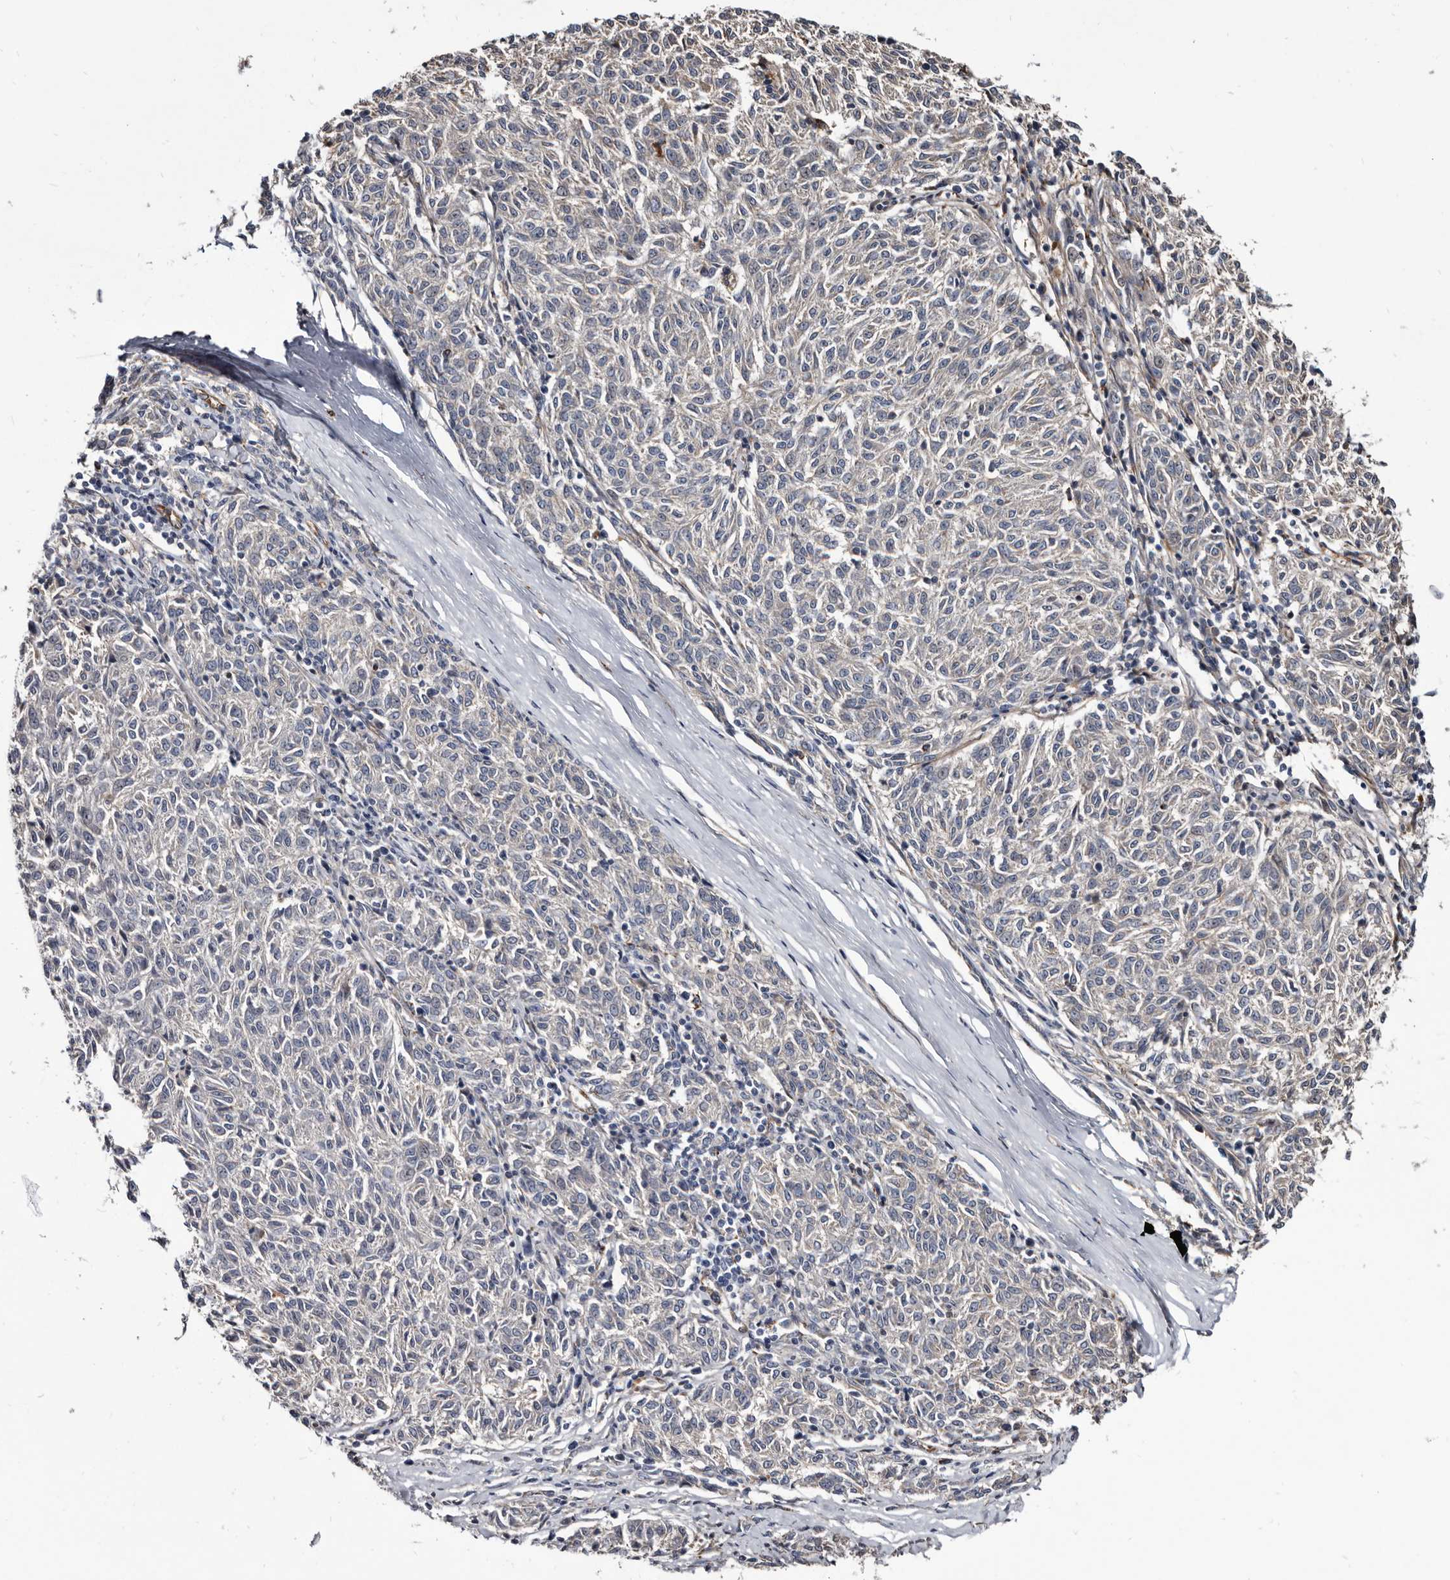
{"staining": {"intensity": "negative", "quantity": "none", "location": "none"}, "tissue": "melanoma", "cell_type": "Tumor cells", "image_type": "cancer", "snomed": [{"axis": "morphology", "description": "Malignant melanoma, NOS"}, {"axis": "topography", "description": "Skin"}], "caption": "Protein analysis of melanoma reveals no significant expression in tumor cells.", "gene": "CTSA", "patient": {"sex": "female", "age": 72}}